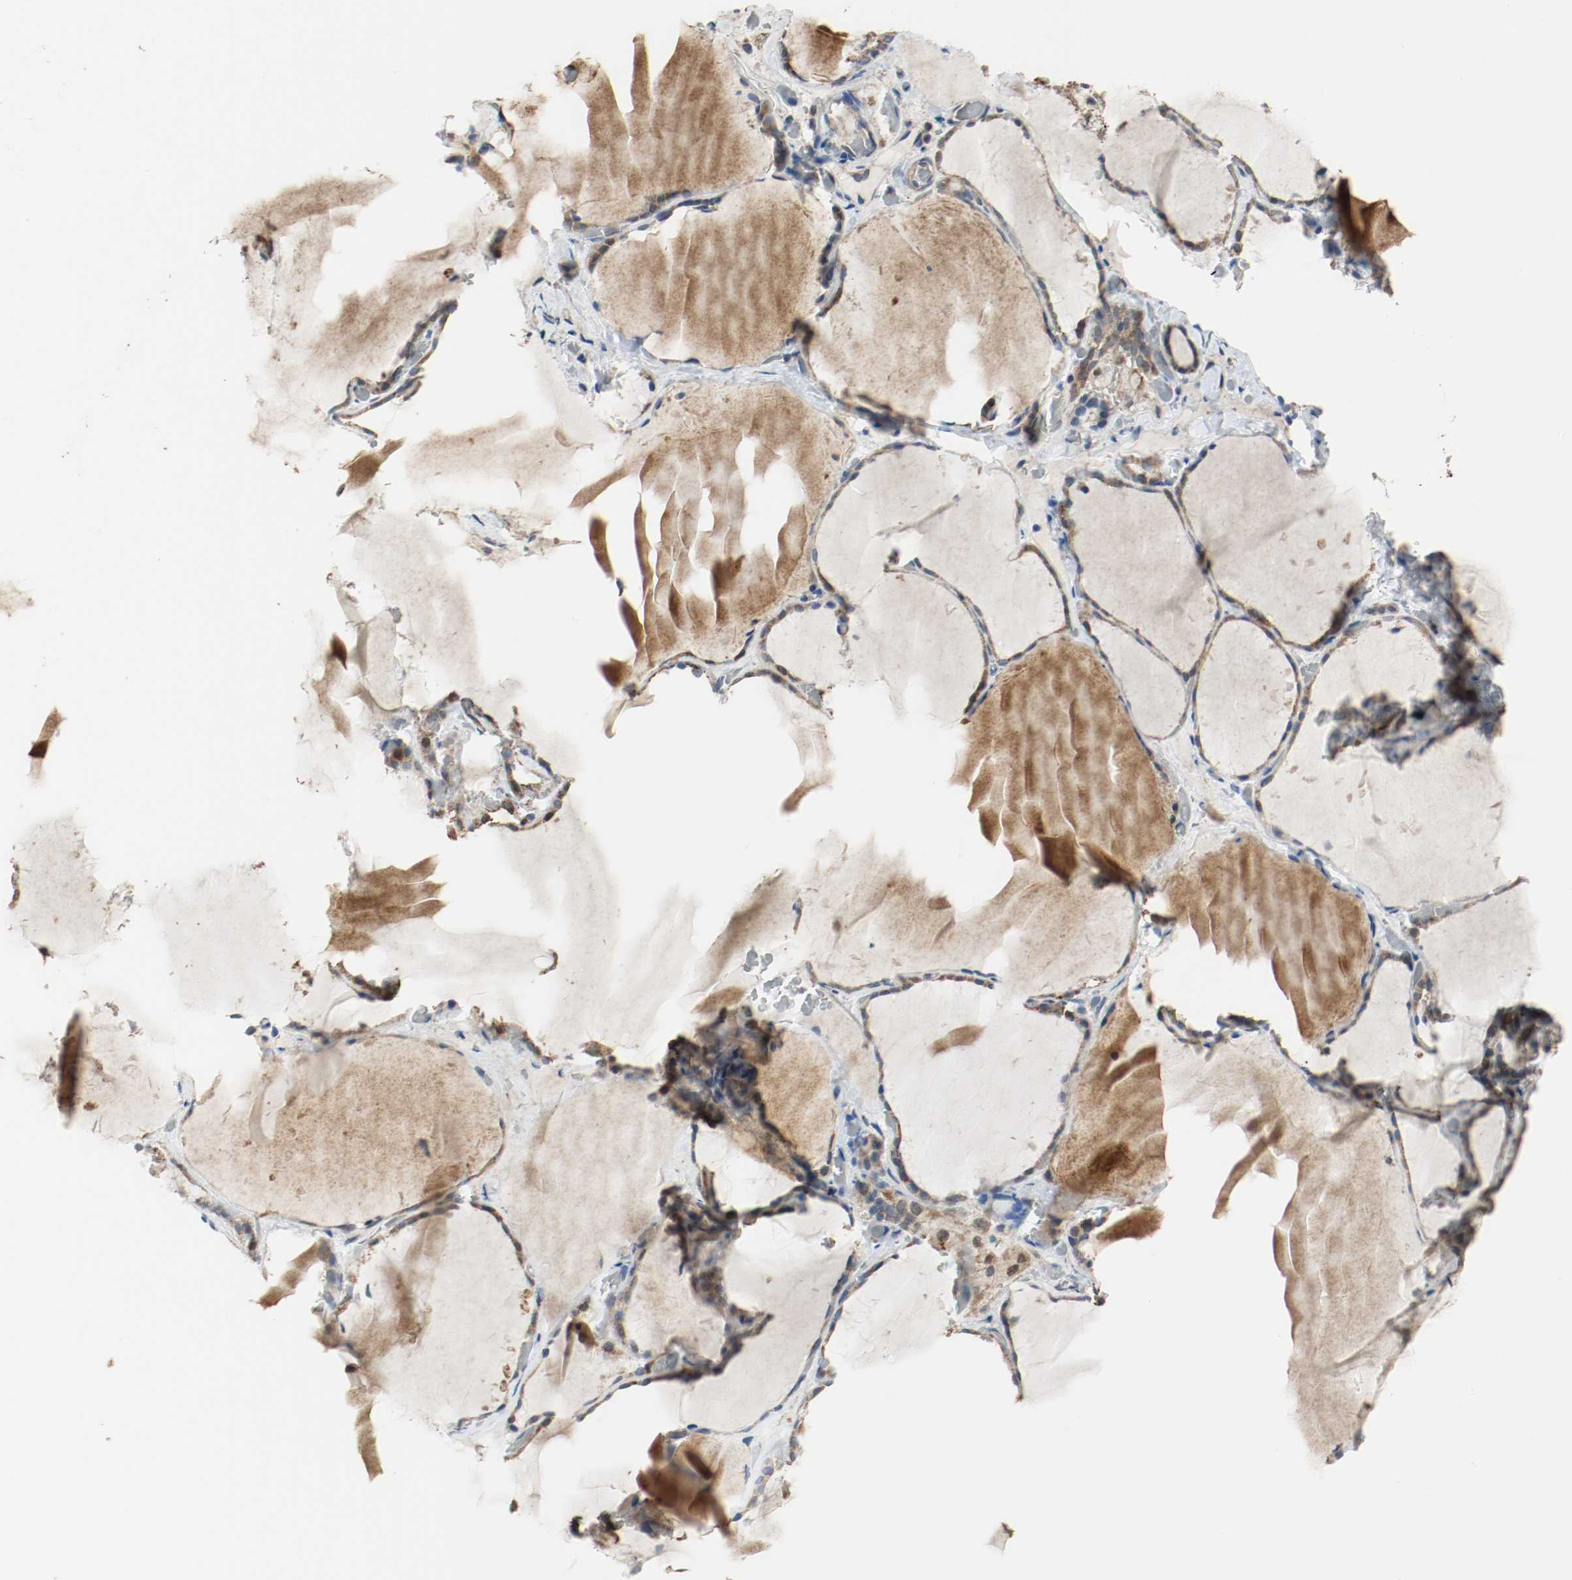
{"staining": {"intensity": "strong", "quantity": ">75%", "location": "cytoplasmic/membranous,nuclear"}, "tissue": "thyroid gland", "cell_type": "Glandular cells", "image_type": "normal", "snomed": [{"axis": "morphology", "description": "Normal tissue, NOS"}, {"axis": "topography", "description": "Thyroid gland"}], "caption": "A high amount of strong cytoplasmic/membranous,nuclear positivity is seen in about >75% of glandular cells in normal thyroid gland.", "gene": "ALDH4A1", "patient": {"sex": "female", "age": 22}}